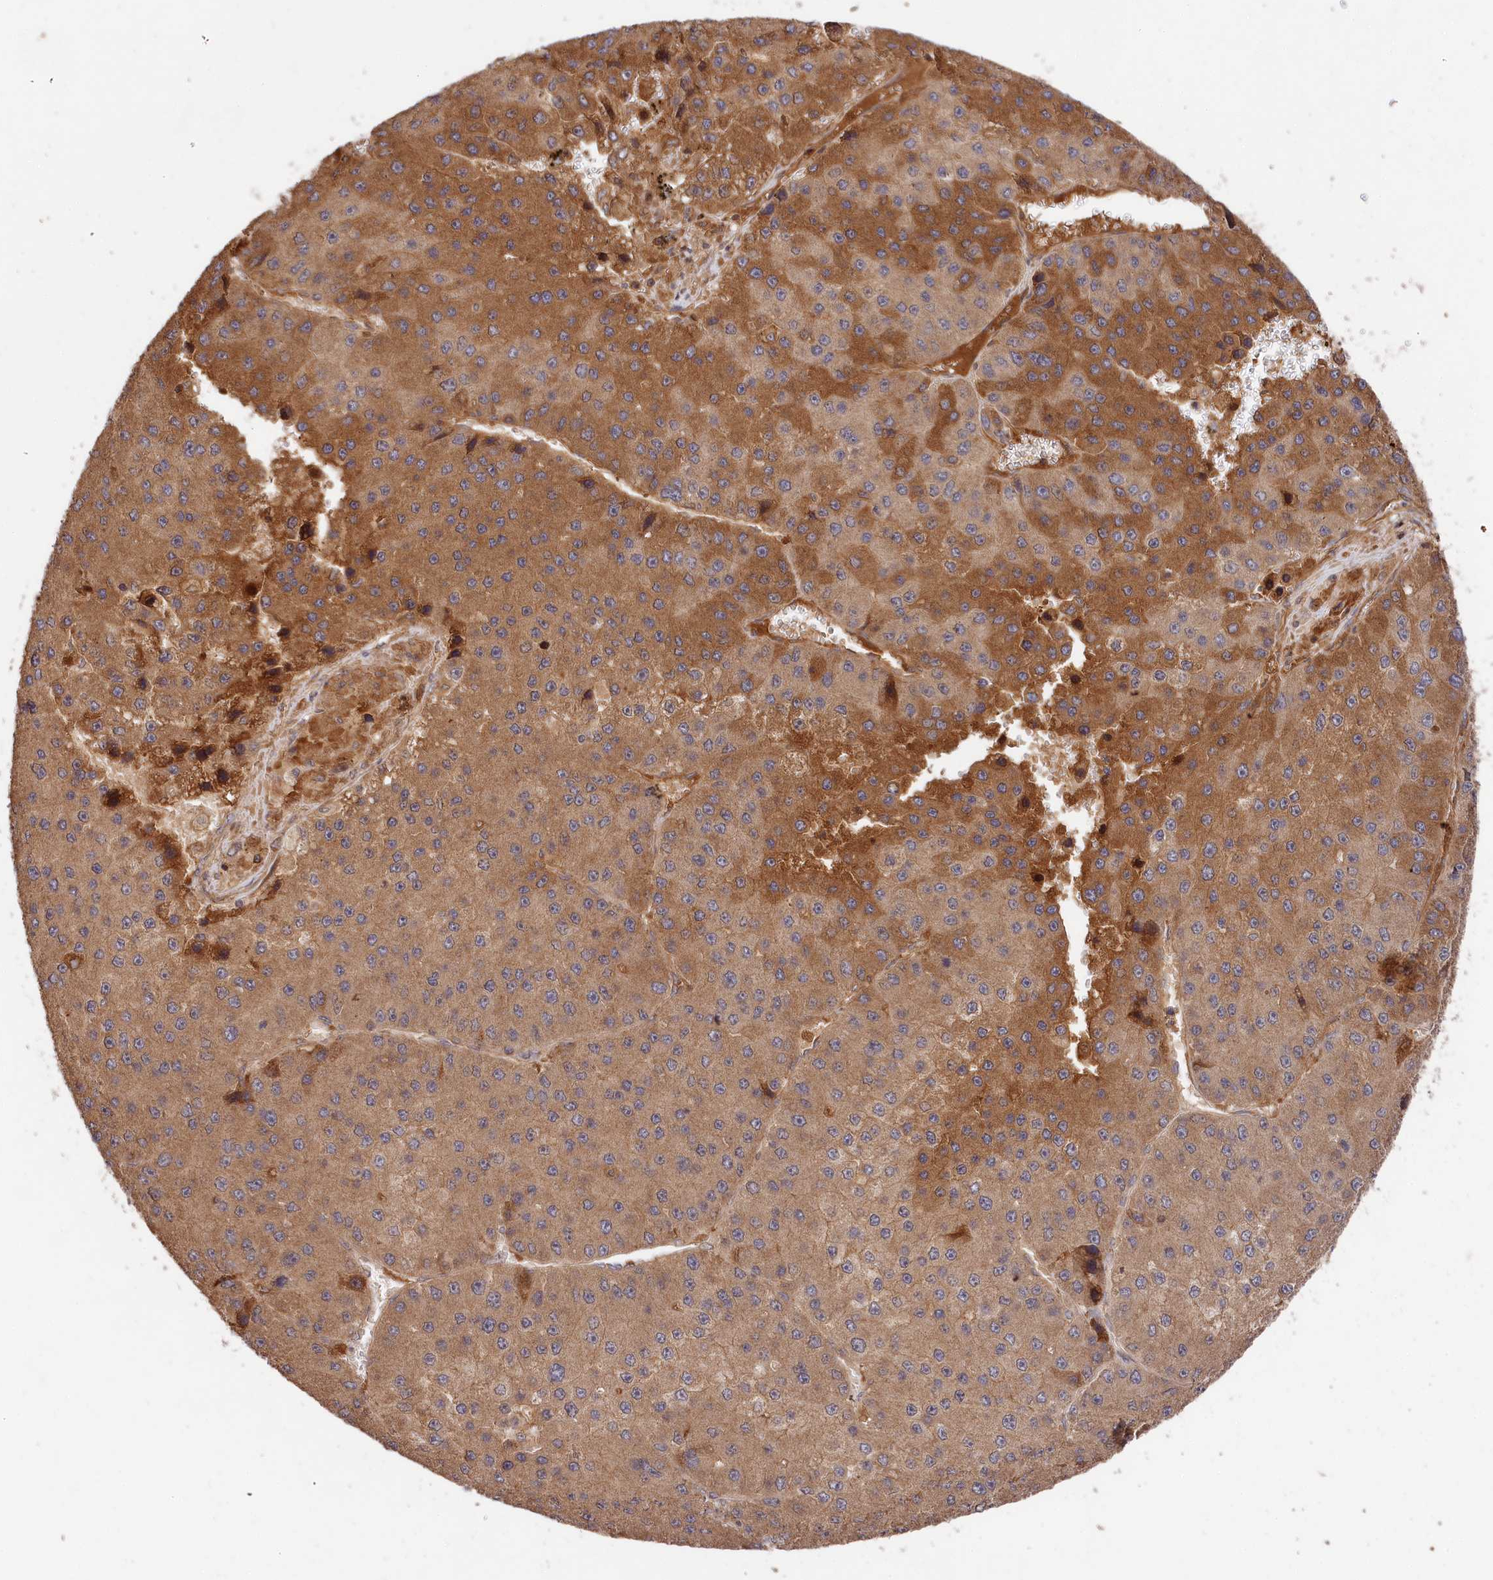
{"staining": {"intensity": "moderate", "quantity": ">75%", "location": "cytoplasmic/membranous"}, "tissue": "liver cancer", "cell_type": "Tumor cells", "image_type": "cancer", "snomed": [{"axis": "morphology", "description": "Carcinoma, Hepatocellular, NOS"}, {"axis": "topography", "description": "Liver"}], "caption": "Immunohistochemistry (DAB (3,3'-diaminobenzidine)) staining of liver cancer (hepatocellular carcinoma) shows moderate cytoplasmic/membranous protein staining in approximately >75% of tumor cells. (DAB = brown stain, brightfield microscopy at high magnification).", "gene": "MCF2L2", "patient": {"sex": "female", "age": 73}}